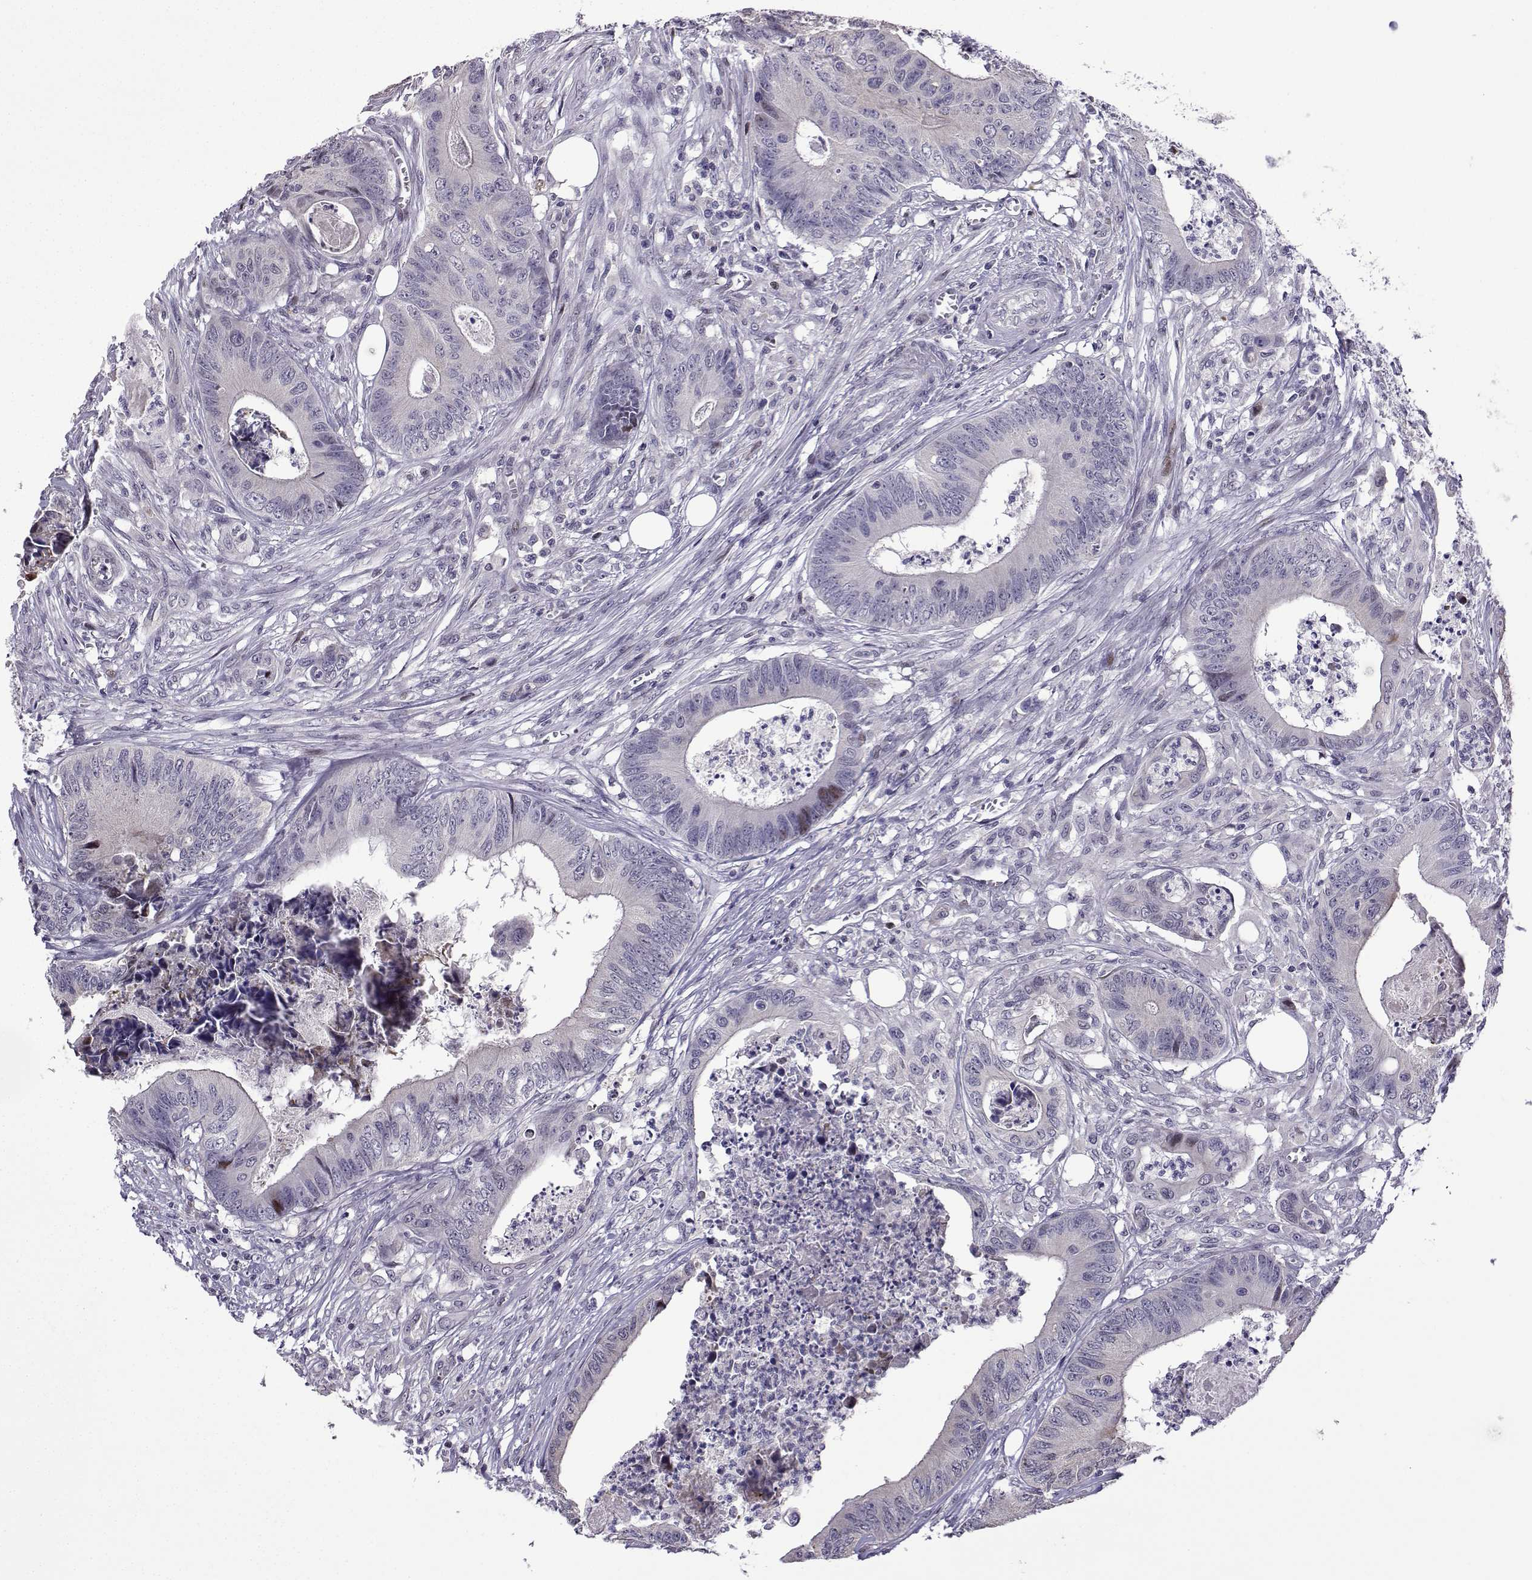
{"staining": {"intensity": "negative", "quantity": "none", "location": "none"}, "tissue": "colorectal cancer", "cell_type": "Tumor cells", "image_type": "cancer", "snomed": [{"axis": "morphology", "description": "Adenocarcinoma, NOS"}, {"axis": "topography", "description": "Colon"}], "caption": "Immunohistochemistry (IHC) micrograph of colorectal cancer (adenocarcinoma) stained for a protein (brown), which exhibits no staining in tumor cells. (DAB IHC with hematoxylin counter stain).", "gene": "CFAP70", "patient": {"sex": "male", "age": 84}}